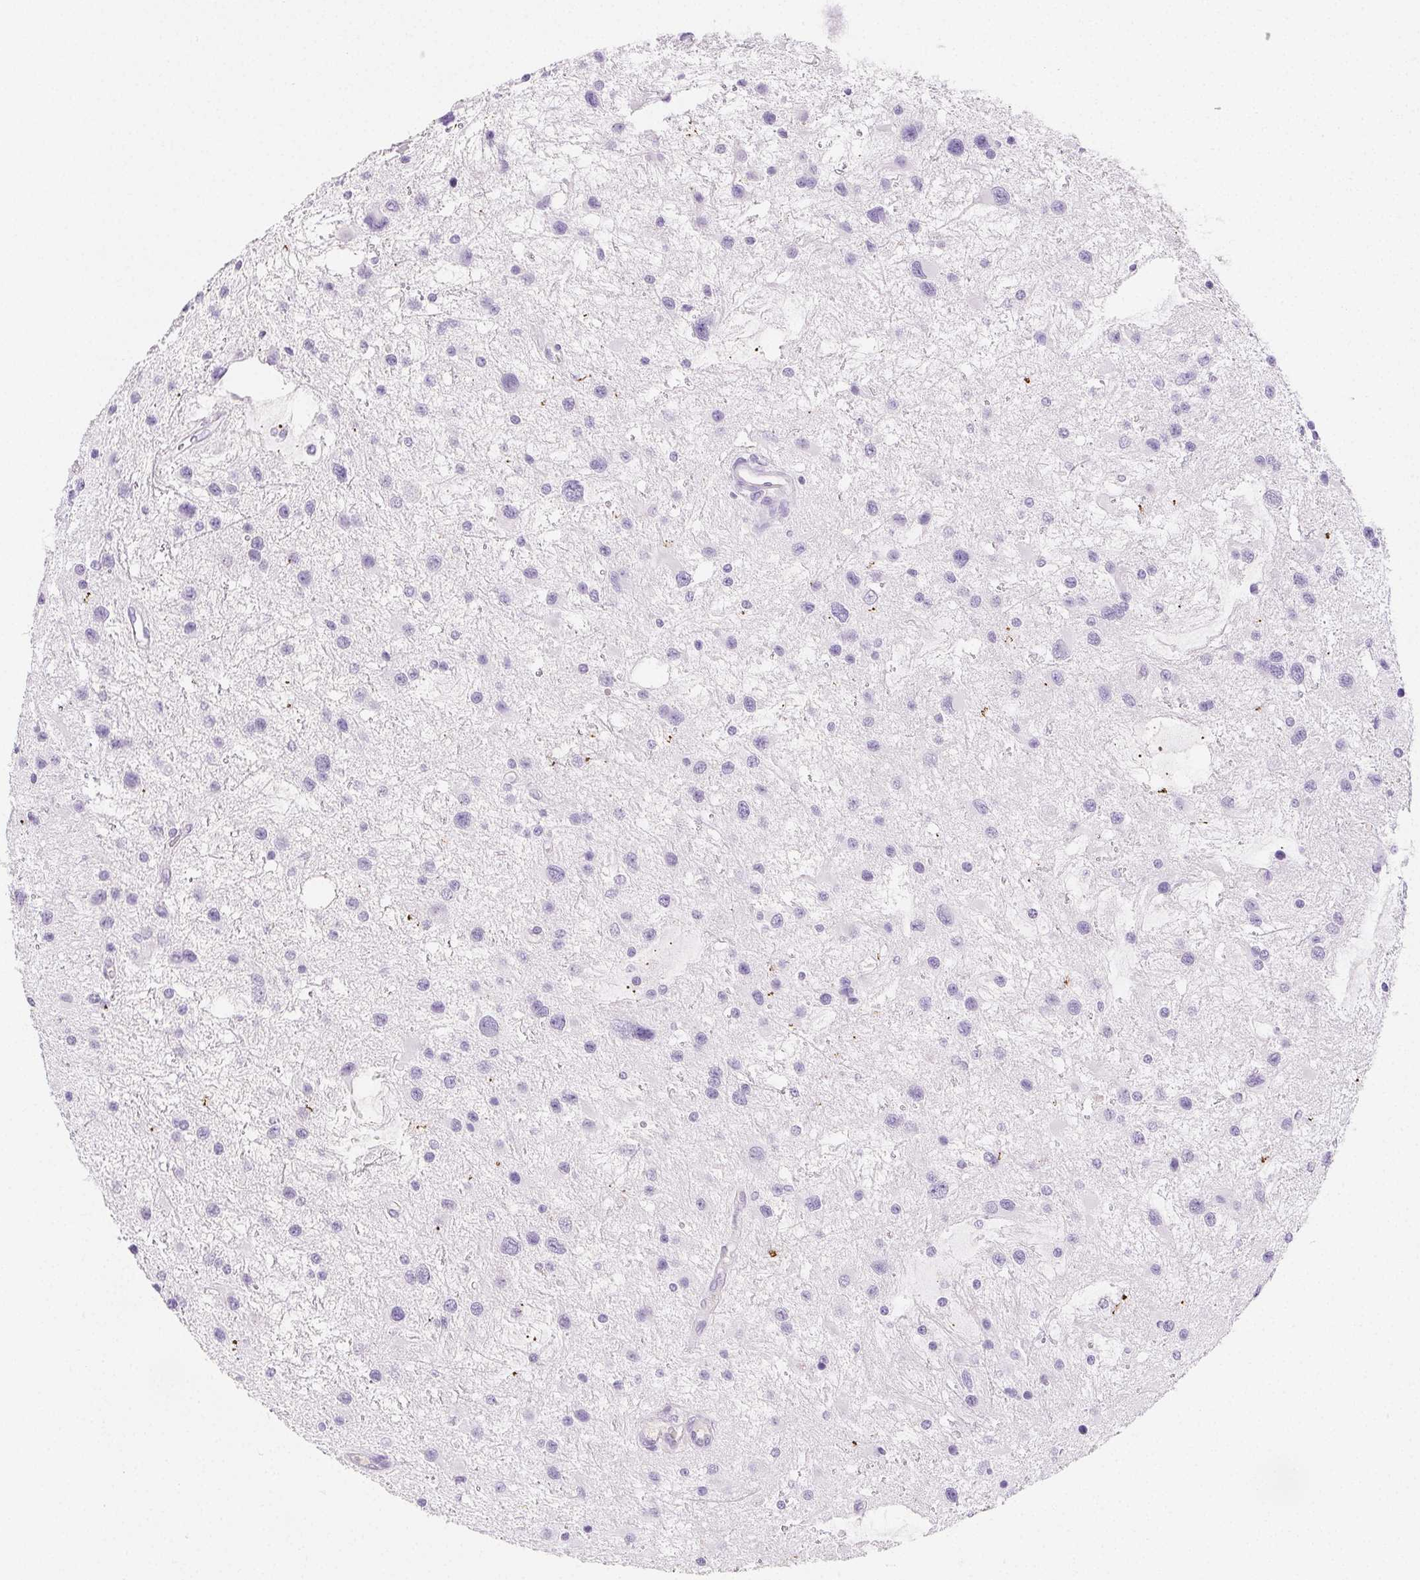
{"staining": {"intensity": "negative", "quantity": "none", "location": "none"}, "tissue": "glioma", "cell_type": "Tumor cells", "image_type": "cancer", "snomed": [{"axis": "morphology", "description": "Glioma, malignant, Low grade"}, {"axis": "topography", "description": "Brain"}], "caption": "This is an IHC photomicrograph of human glioma. There is no expression in tumor cells.", "gene": "VTN", "patient": {"sex": "female", "age": 32}}